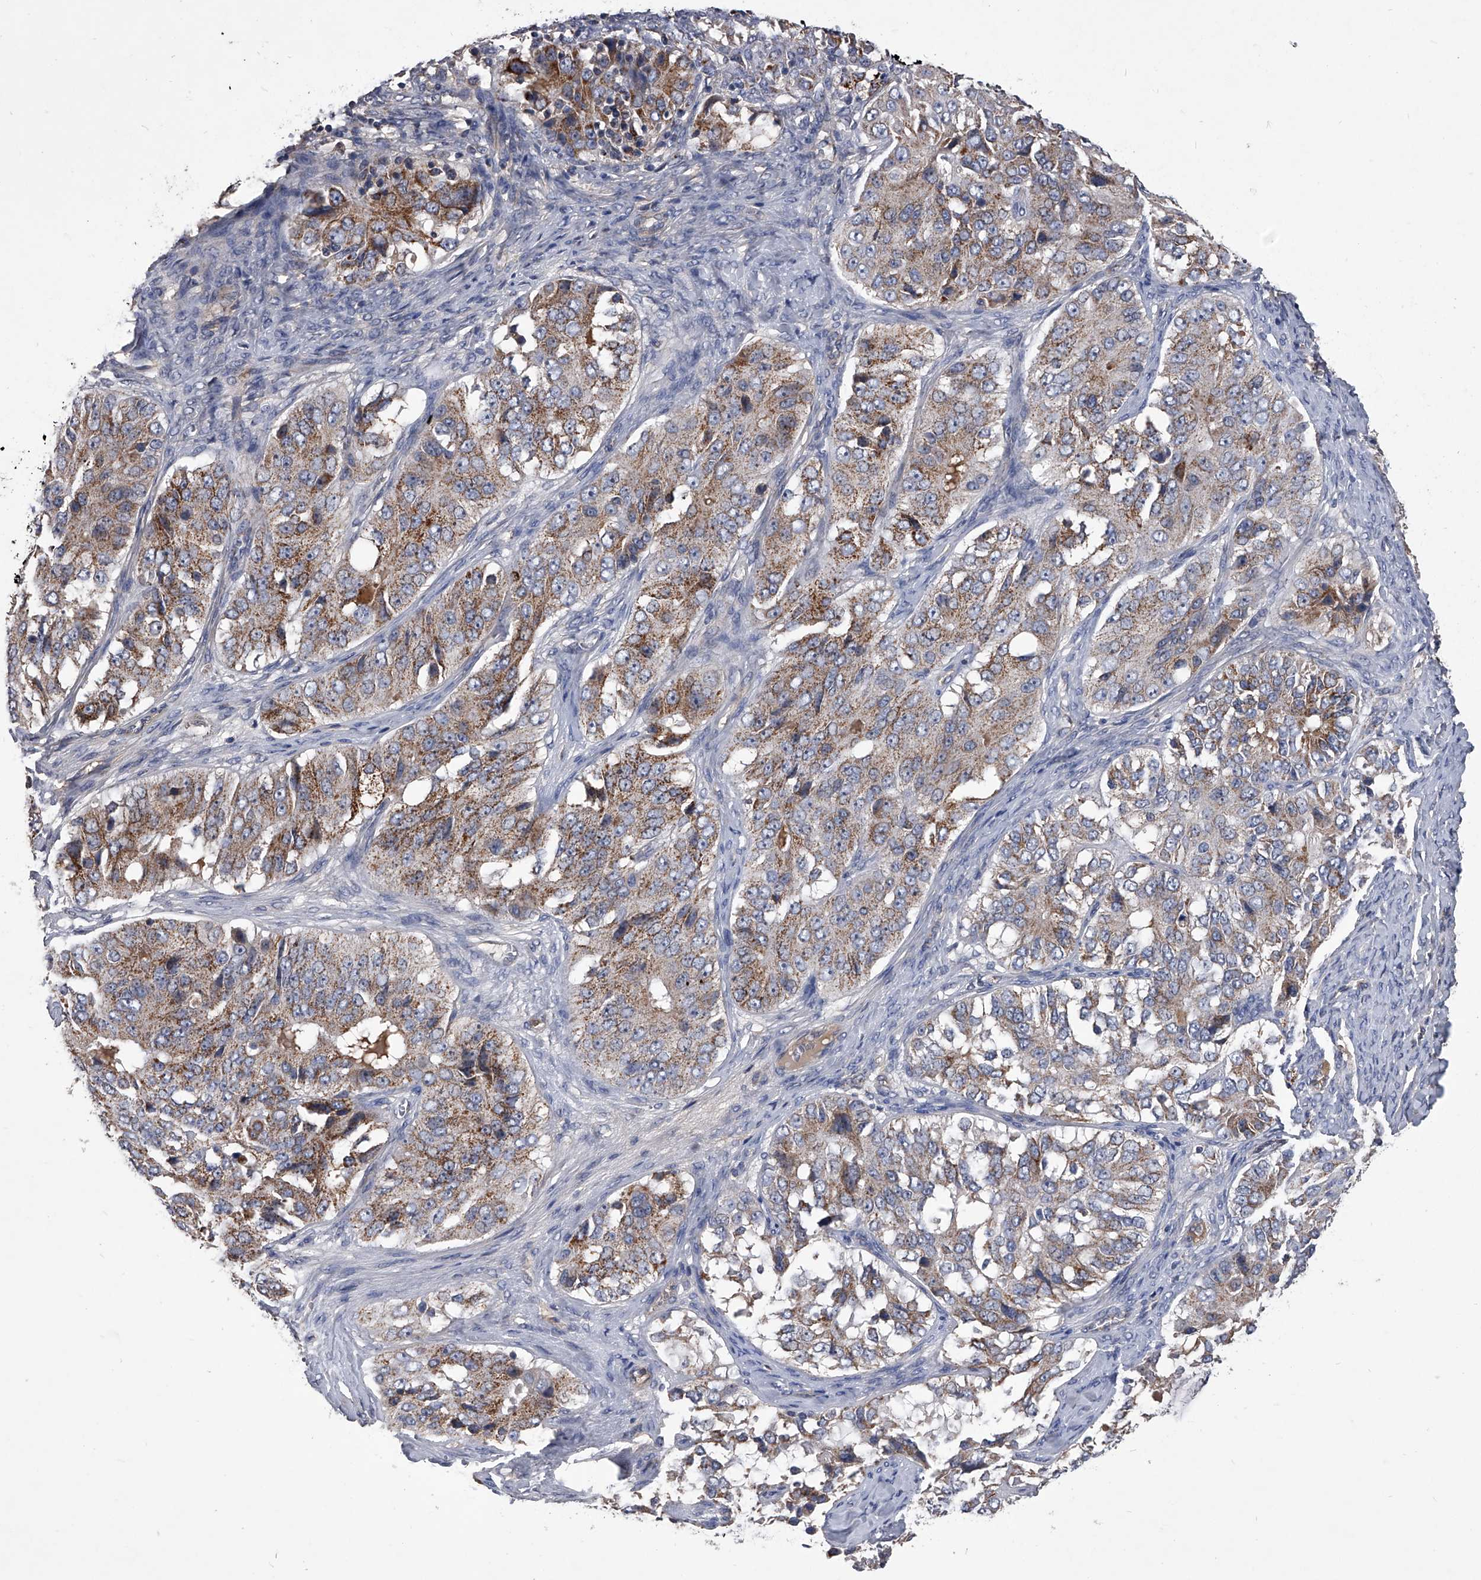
{"staining": {"intensity": "moderate", "quantity": "25%-75%", "location": "cytoplasmic/membranous"}, "tissue": "ovarian cancer", "cell_type": "Tumor cells", "image_type": "cancer", "snomed": [{"axis": "morphology", "description": "Carcinoma, endometroid"}, {"axis": "topography", "description": "Ovary"}], "caption": "This is an image of IHC staining of endometroid carcinoma (ovarian), which shows moderate expression in the cytoplasmic/membranous of tumor cells.", "gene": "NRP1", "patient": {"sex": "female", "age": 51}}